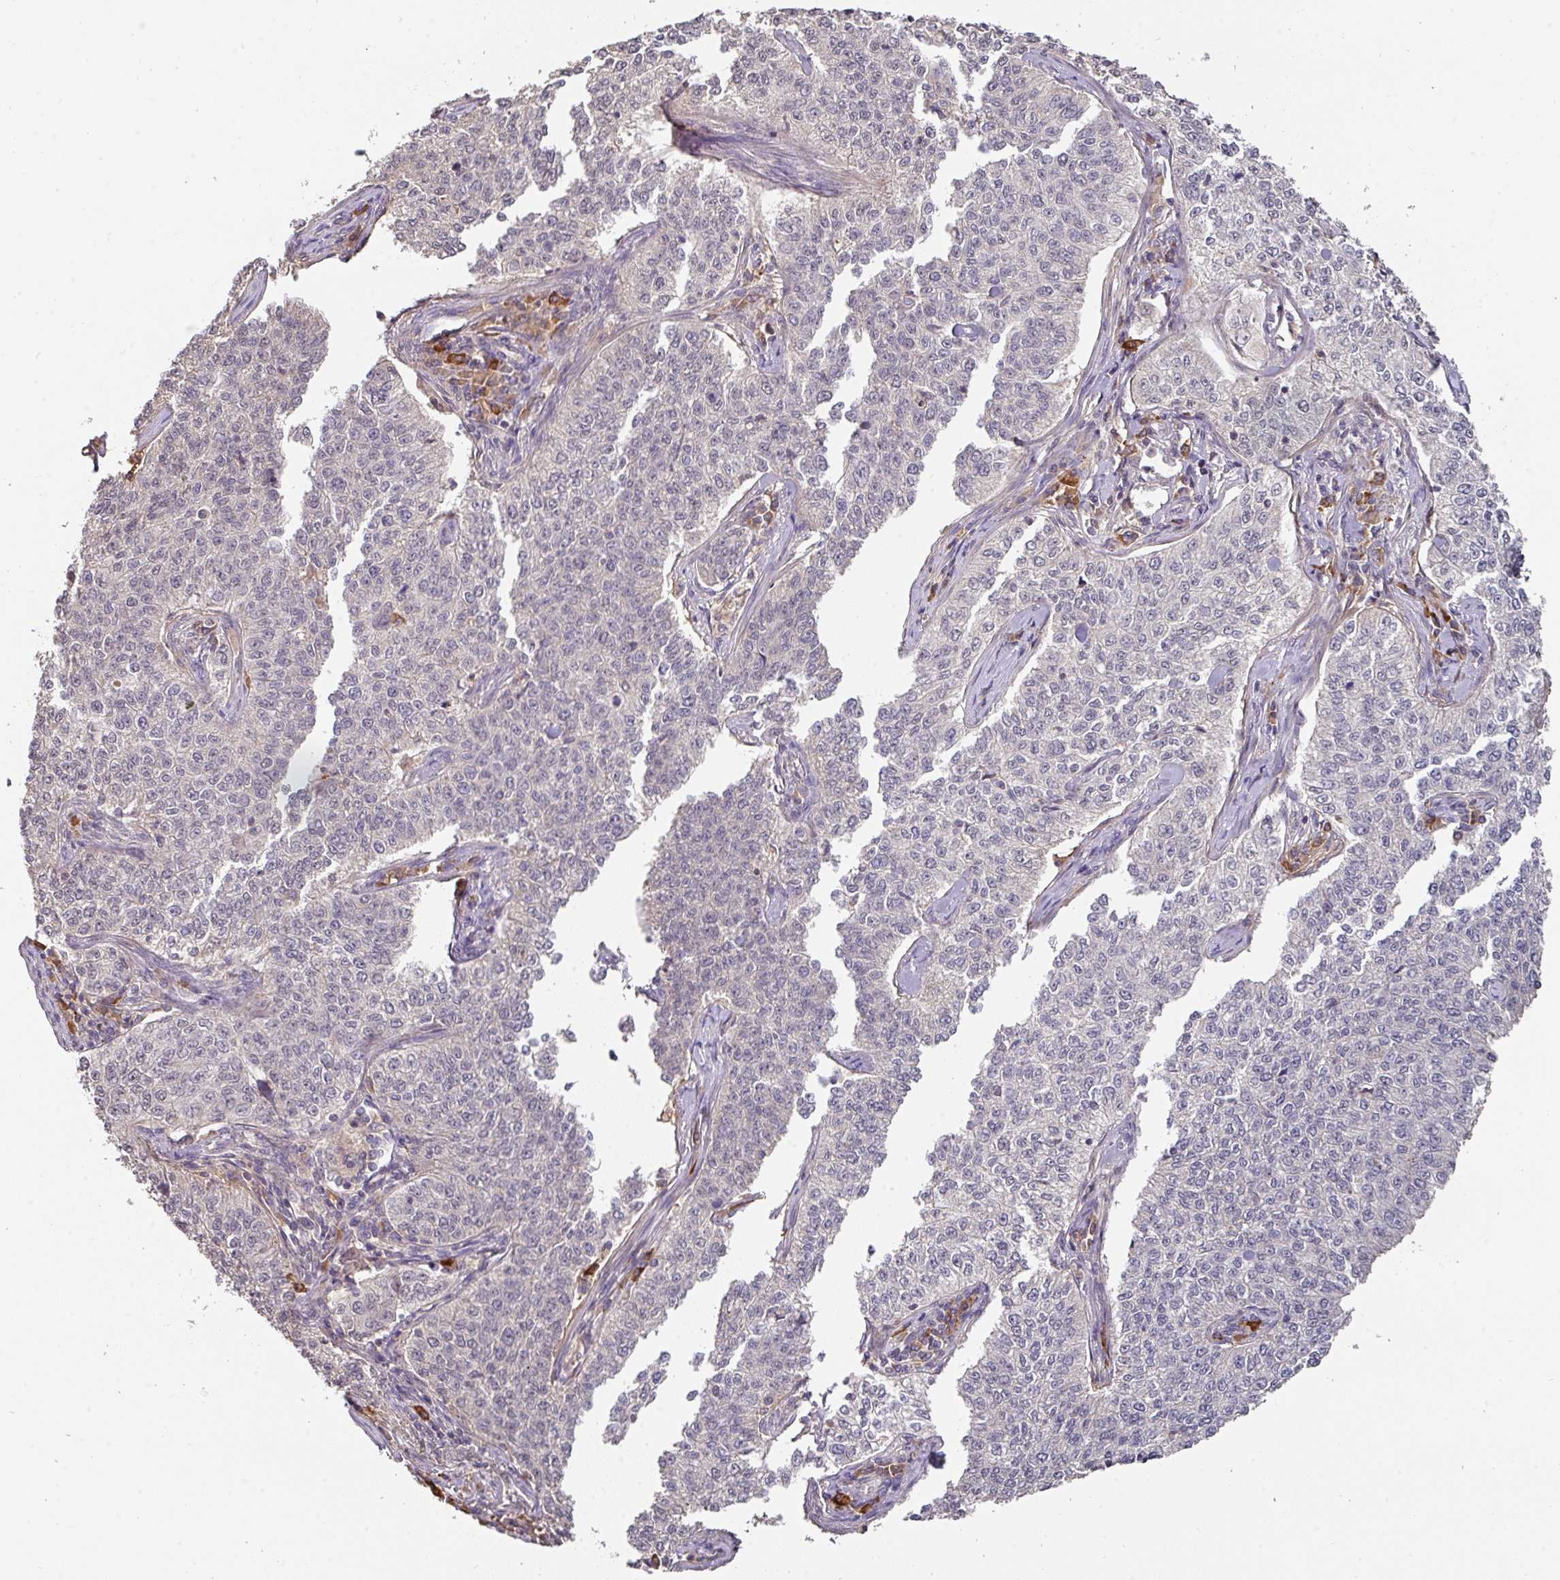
{"staining": {"intensity": "negative", "quantity": "none", "location": "none"}, "tissue": "cervical cancer", "cell_type": "Tumor cells", "image_type": "cancer", "snomed": [{"axis": "morphology", "description": "Squamous cell carcinoma, NOS"}, {"axis": "topography", "description": "Cervix"}], "caption": "Squamous cell carcinoma (cervical) stained for a protein using IHC demonstrates no positivity tumor cells.", "gene": "ACVR2B", "patient": {"sex": "female", "age": 35}}